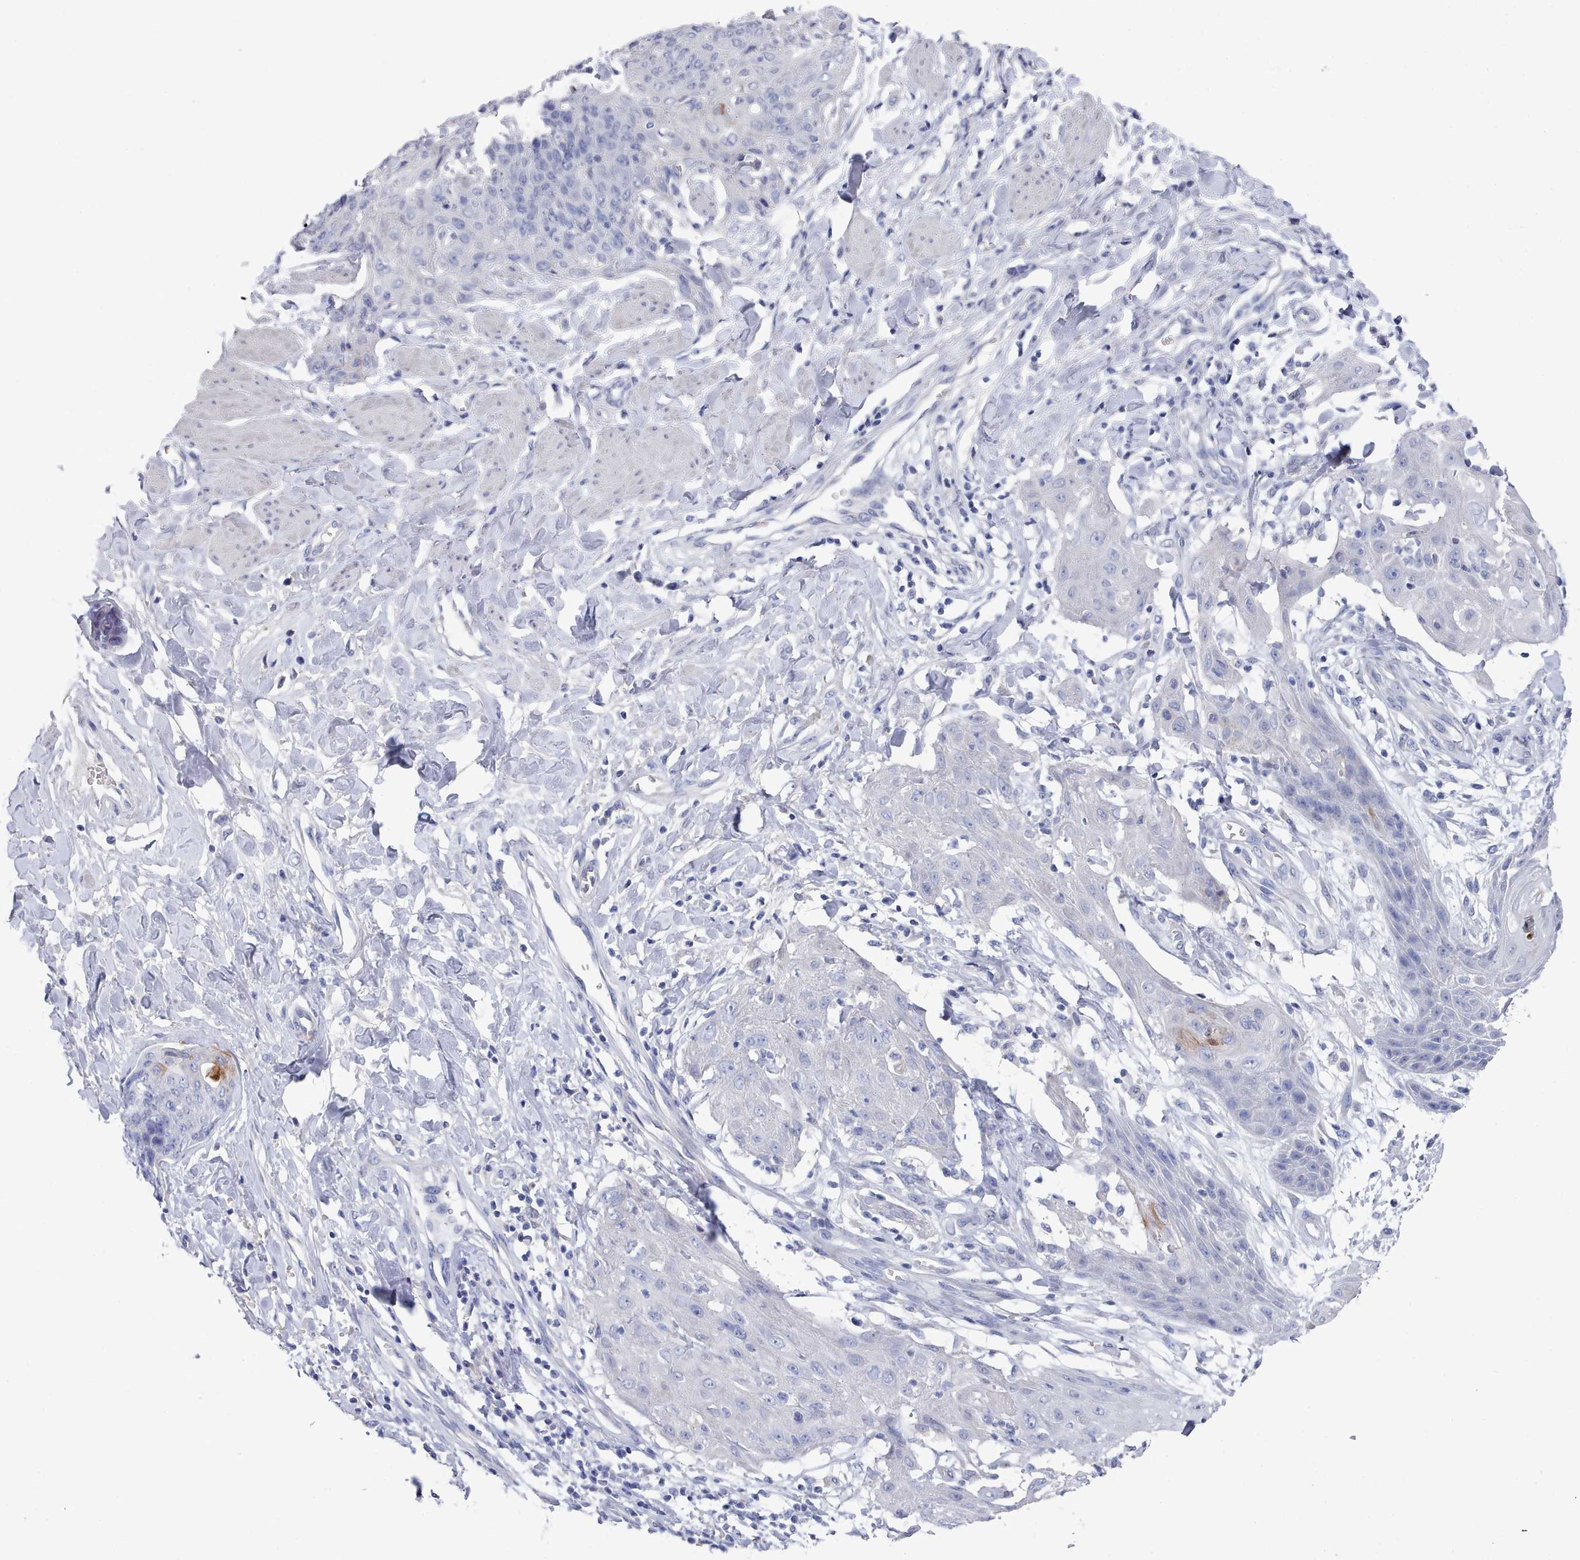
{"staining": {"intensity": "moderate", "quantity": "<25%", "location": "cytoplasmic/membranous"}, "tissue": "skin cancer", "cell_type": "Tumor cells", "image_type": "cancer", "snomed": [{"axis": "morphology", "description": "Squamous cell carcinoma, NOS"}, {"axis": "topography", "description": "Skin"}, {"axis": "topography", "description": "Vulva"}], "caption": "Squamous cell carcinoma (skin) stained with a protein marker exhibits moderate staining in tumor cells.", "gene": "ACAD11", "patient": {"sex": "female", "age": 85}}